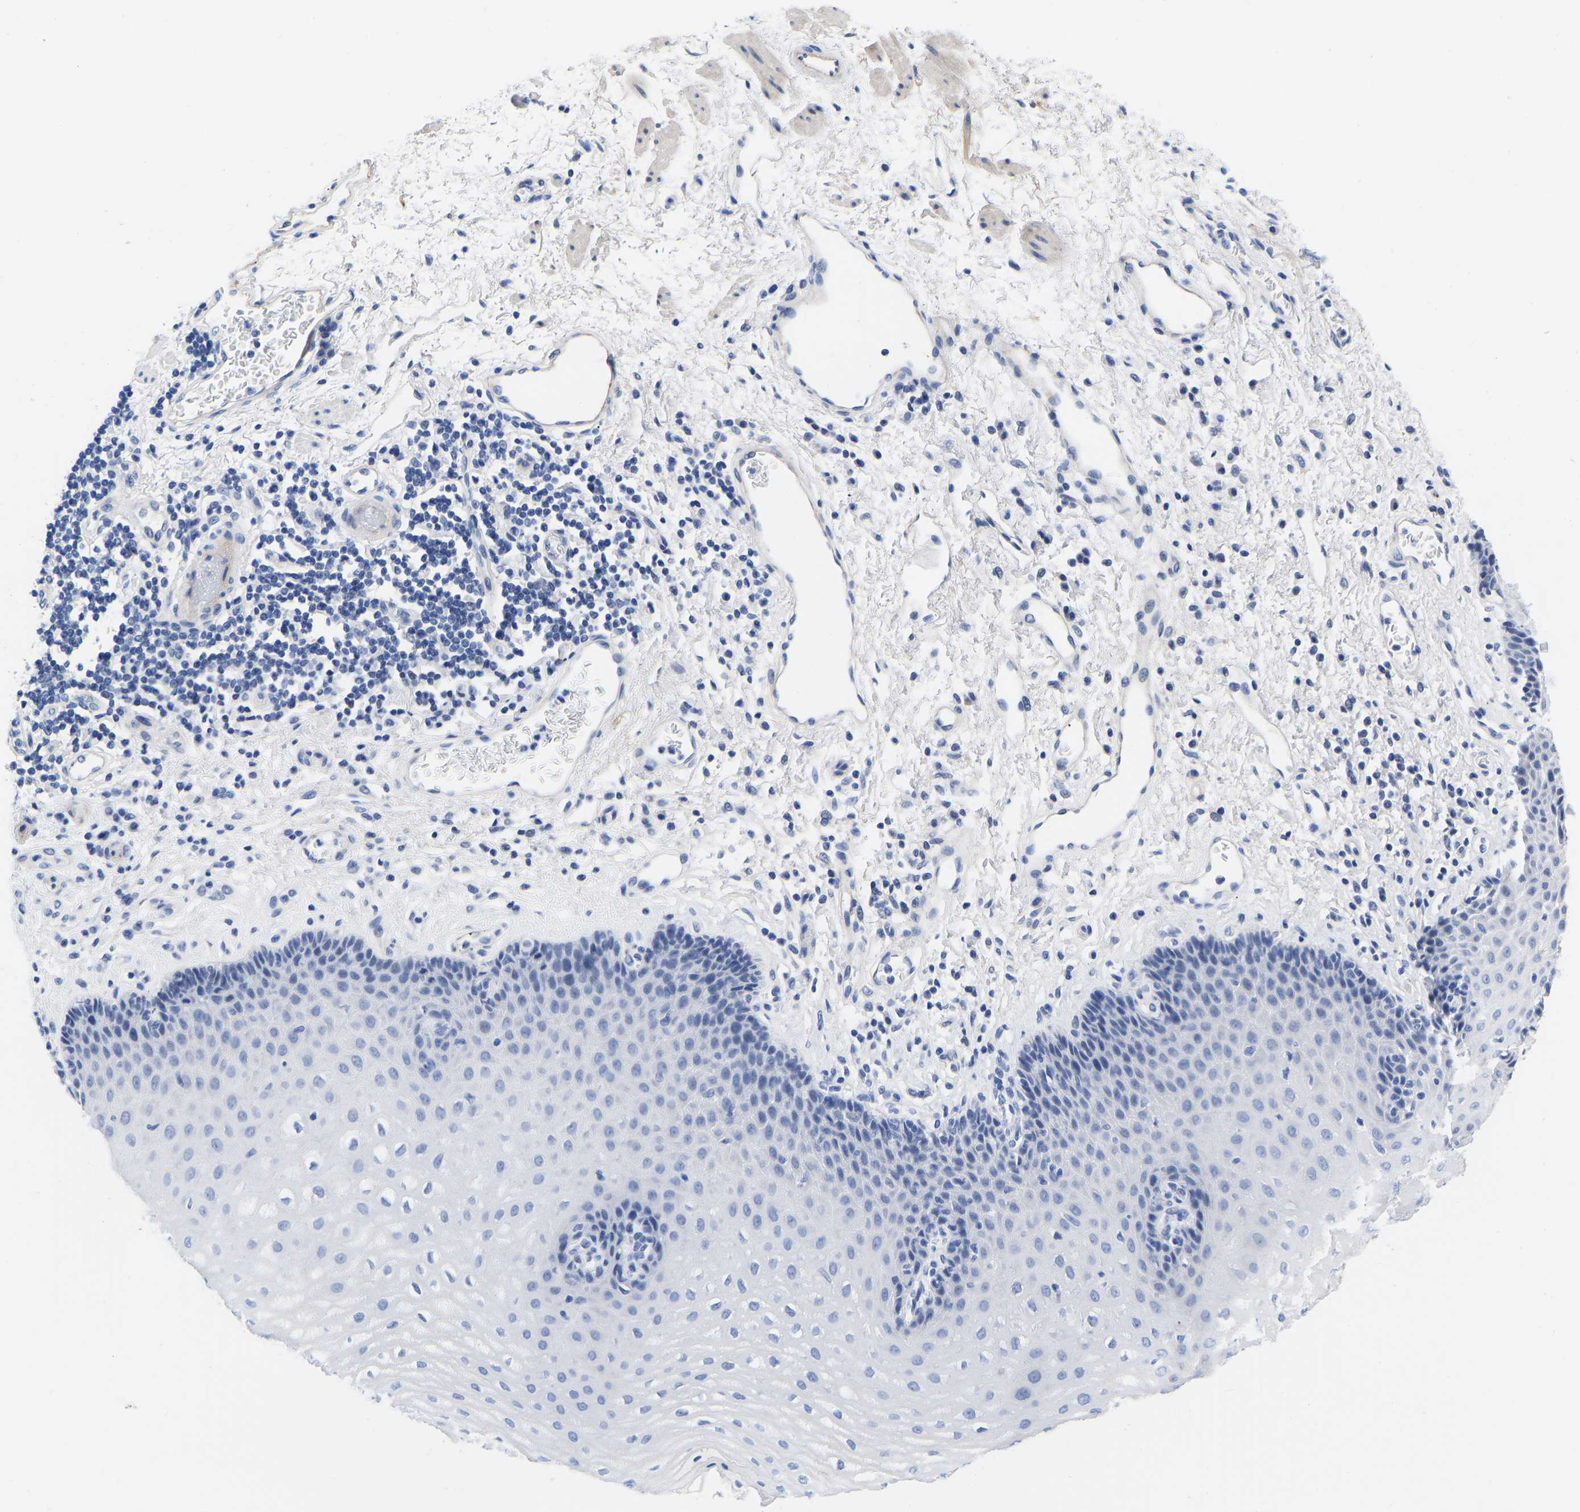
{"staining": {"intensity": "negative", "quantity": "none", "location": "none"}, "tissue": "esophagus", "cell_type": "Squamous epithelial cells", "image_type": "normal", "snomed": [{"axis": "morphology", "description": "Normal tissue, NOS"}, {"axis": "topography", "description": "Esophagus"}], "caption": "Immunohistochemistry image of unremarkable human esophagus stained for a protein (brown), which exhibits no expression in squamous epithelial cells. The staining was performed using DAB to visualize the protein expression in brown, while the nuclei were stained in blue with hematoxylin (Magnification: 20x).", "gene": "GPA33", "patient": {"sex": "male", "age": 54}}